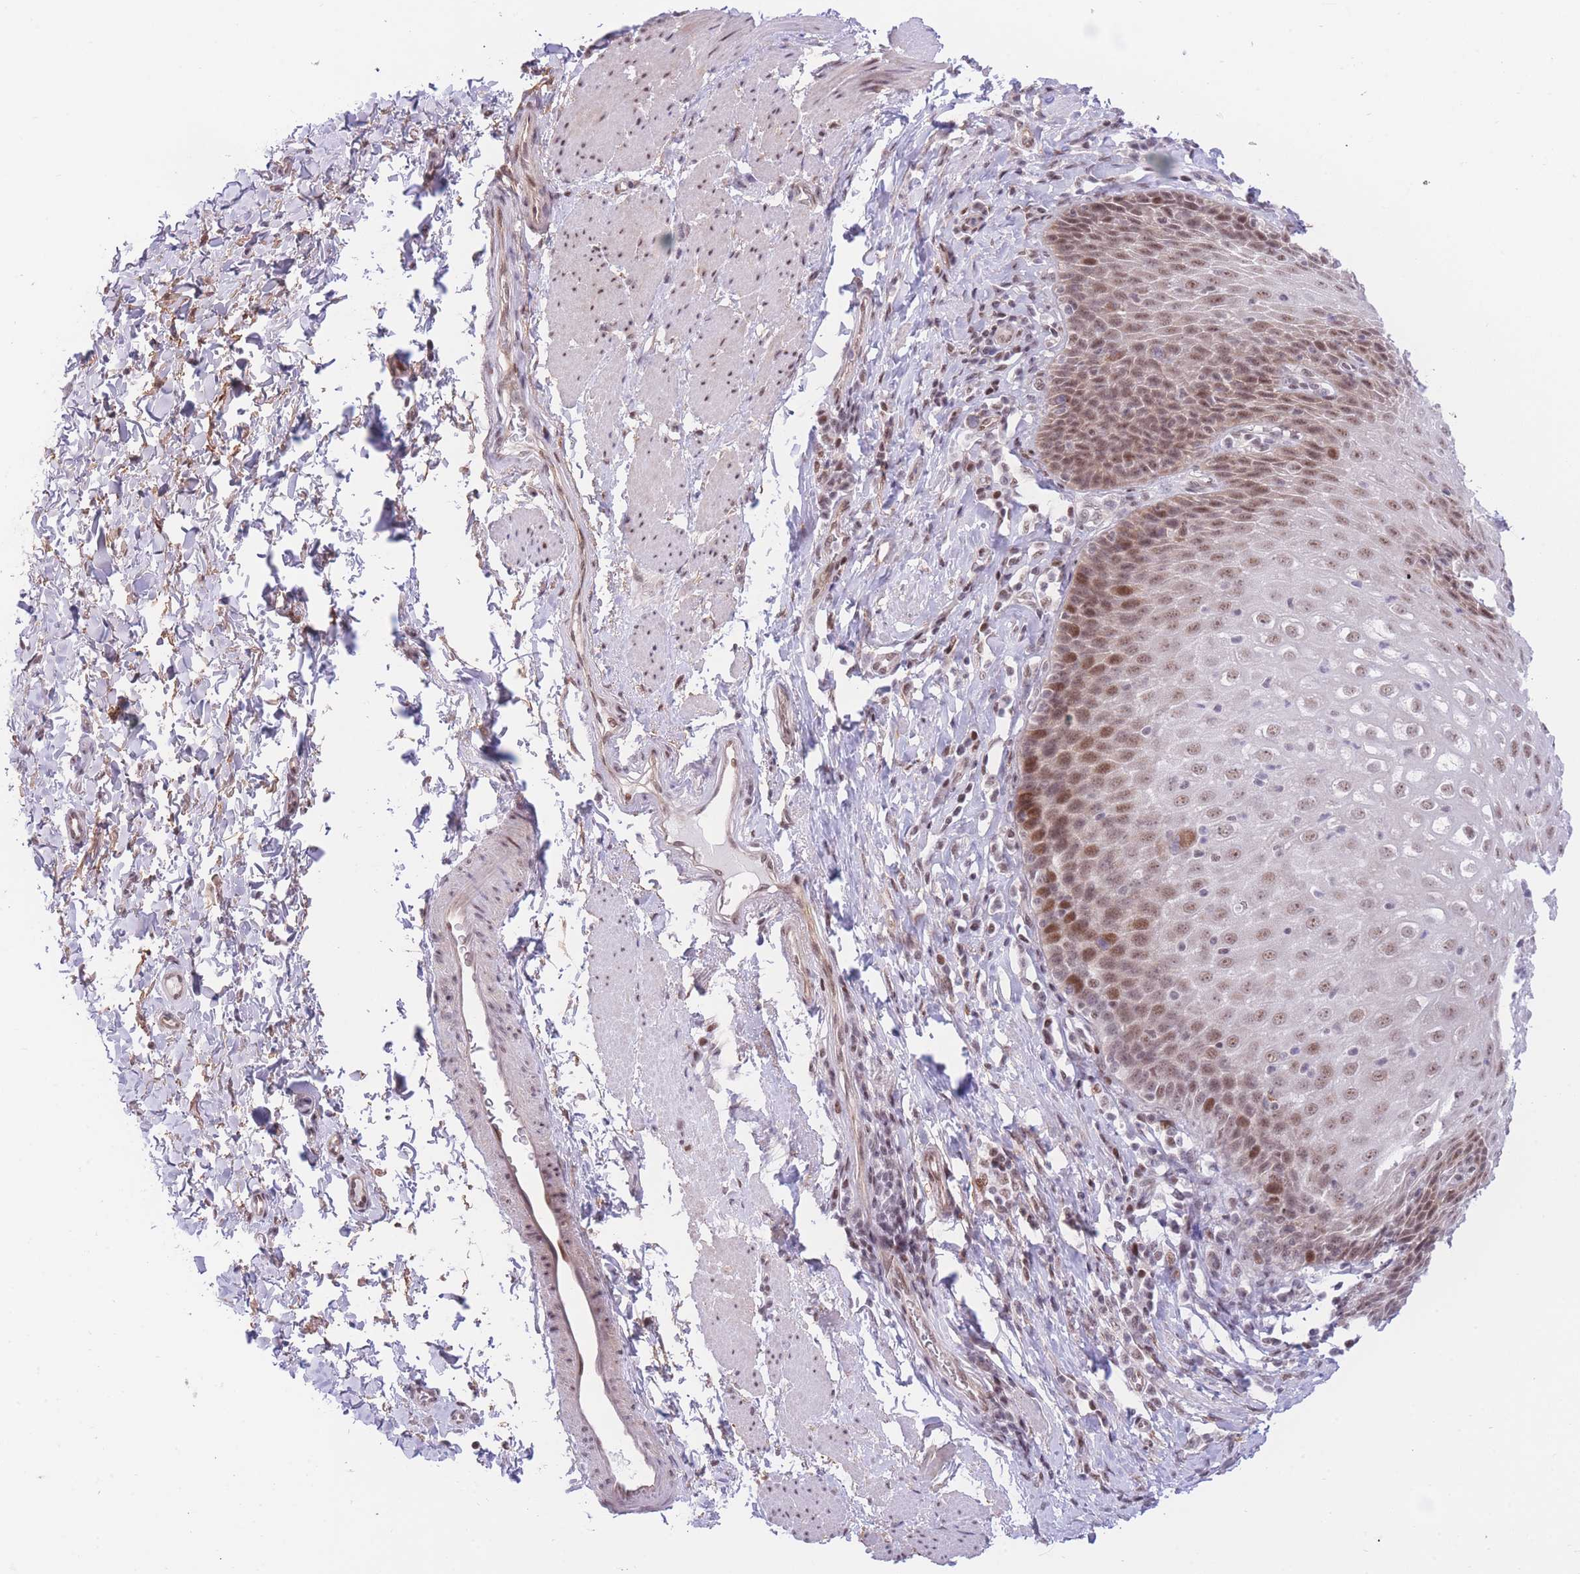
{"staining": {"intensity": "moderate", "quantity": ">75%", "location": "nuclear"}, "tissue": "esophagus", "cell_type": "Squamous epithelial cells", "image_type": "normal", "snomed": [{"axis": "morphology", "description": "Normal tissue, NOS"}, {"axis": "topography", "description": "Esophagus"}], "caption": "Moderate nuclear positivity is seen in approximately >75% of squamous epithelial cells in unremarkable esophagus. Nuclei are stained in blue.", "gene": "PCIF1", "patient": {"sex": "female", "age": 61}}